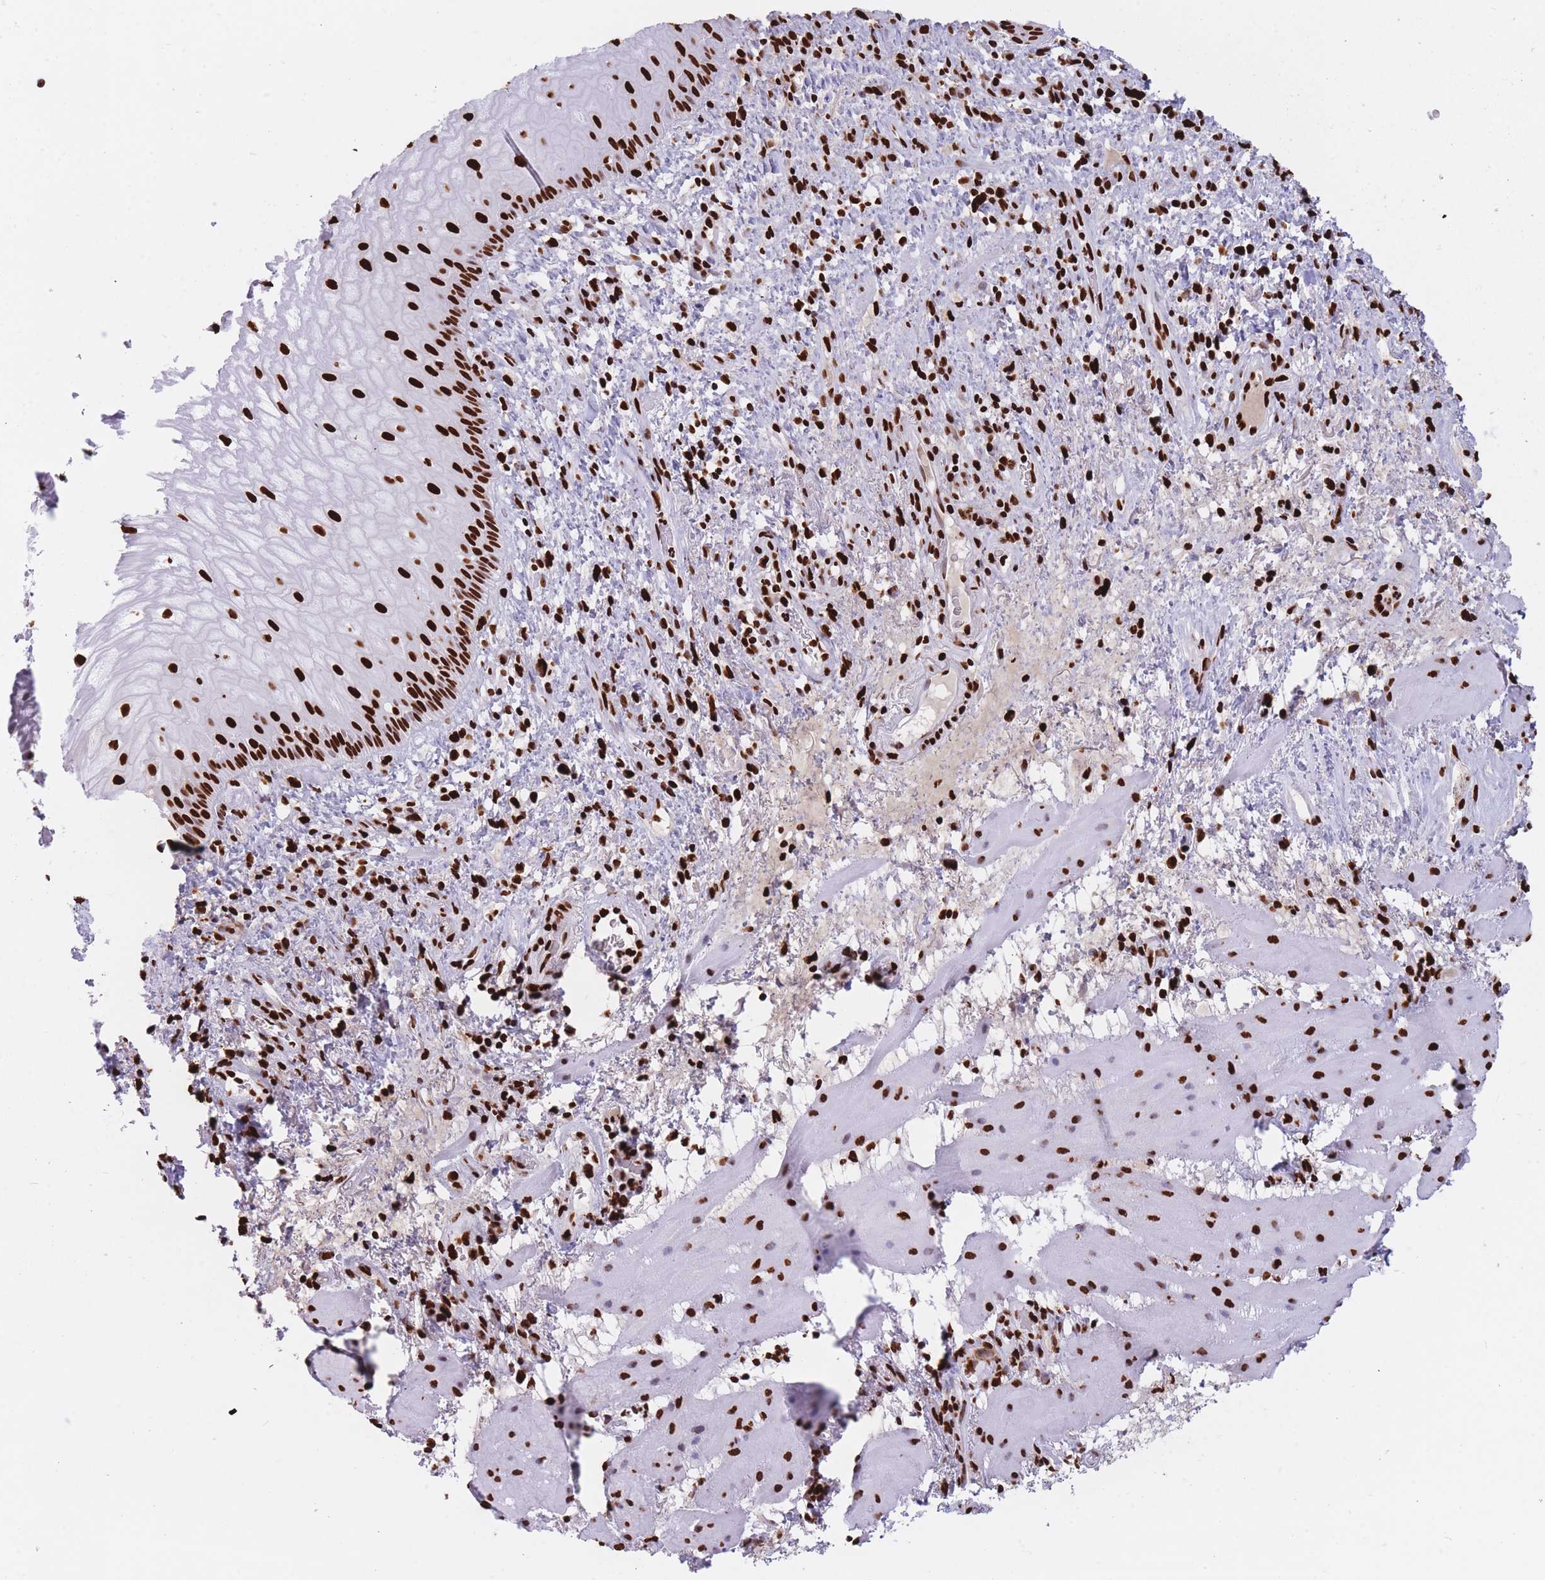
{"staining": {"intensity": "strong", "quantity": ">75%", "location": "nuclear"}, "tissue": "esophagus", "cell_type": "Squamous epithelial cells", "image_type": "normal", "snomed": [{"axis": "morphology", "description": "Normal tissue, NOS"}, {"axis": "topography", "description": "Esophagus"}], "caption": "Immunohistochemical staining of unremarkable human esophagus demonstrates strong nuclear protein positivity in about >75% of squamous epithelial cells. The staining was performed using DAB (3,3'-diaminobenzidine), with brown indicating positive protein expression. Nuclei are stained blue with hematoxylin.", "gene": "HNRNPUL1", "patient": {"sex": "female", "age": 75}}